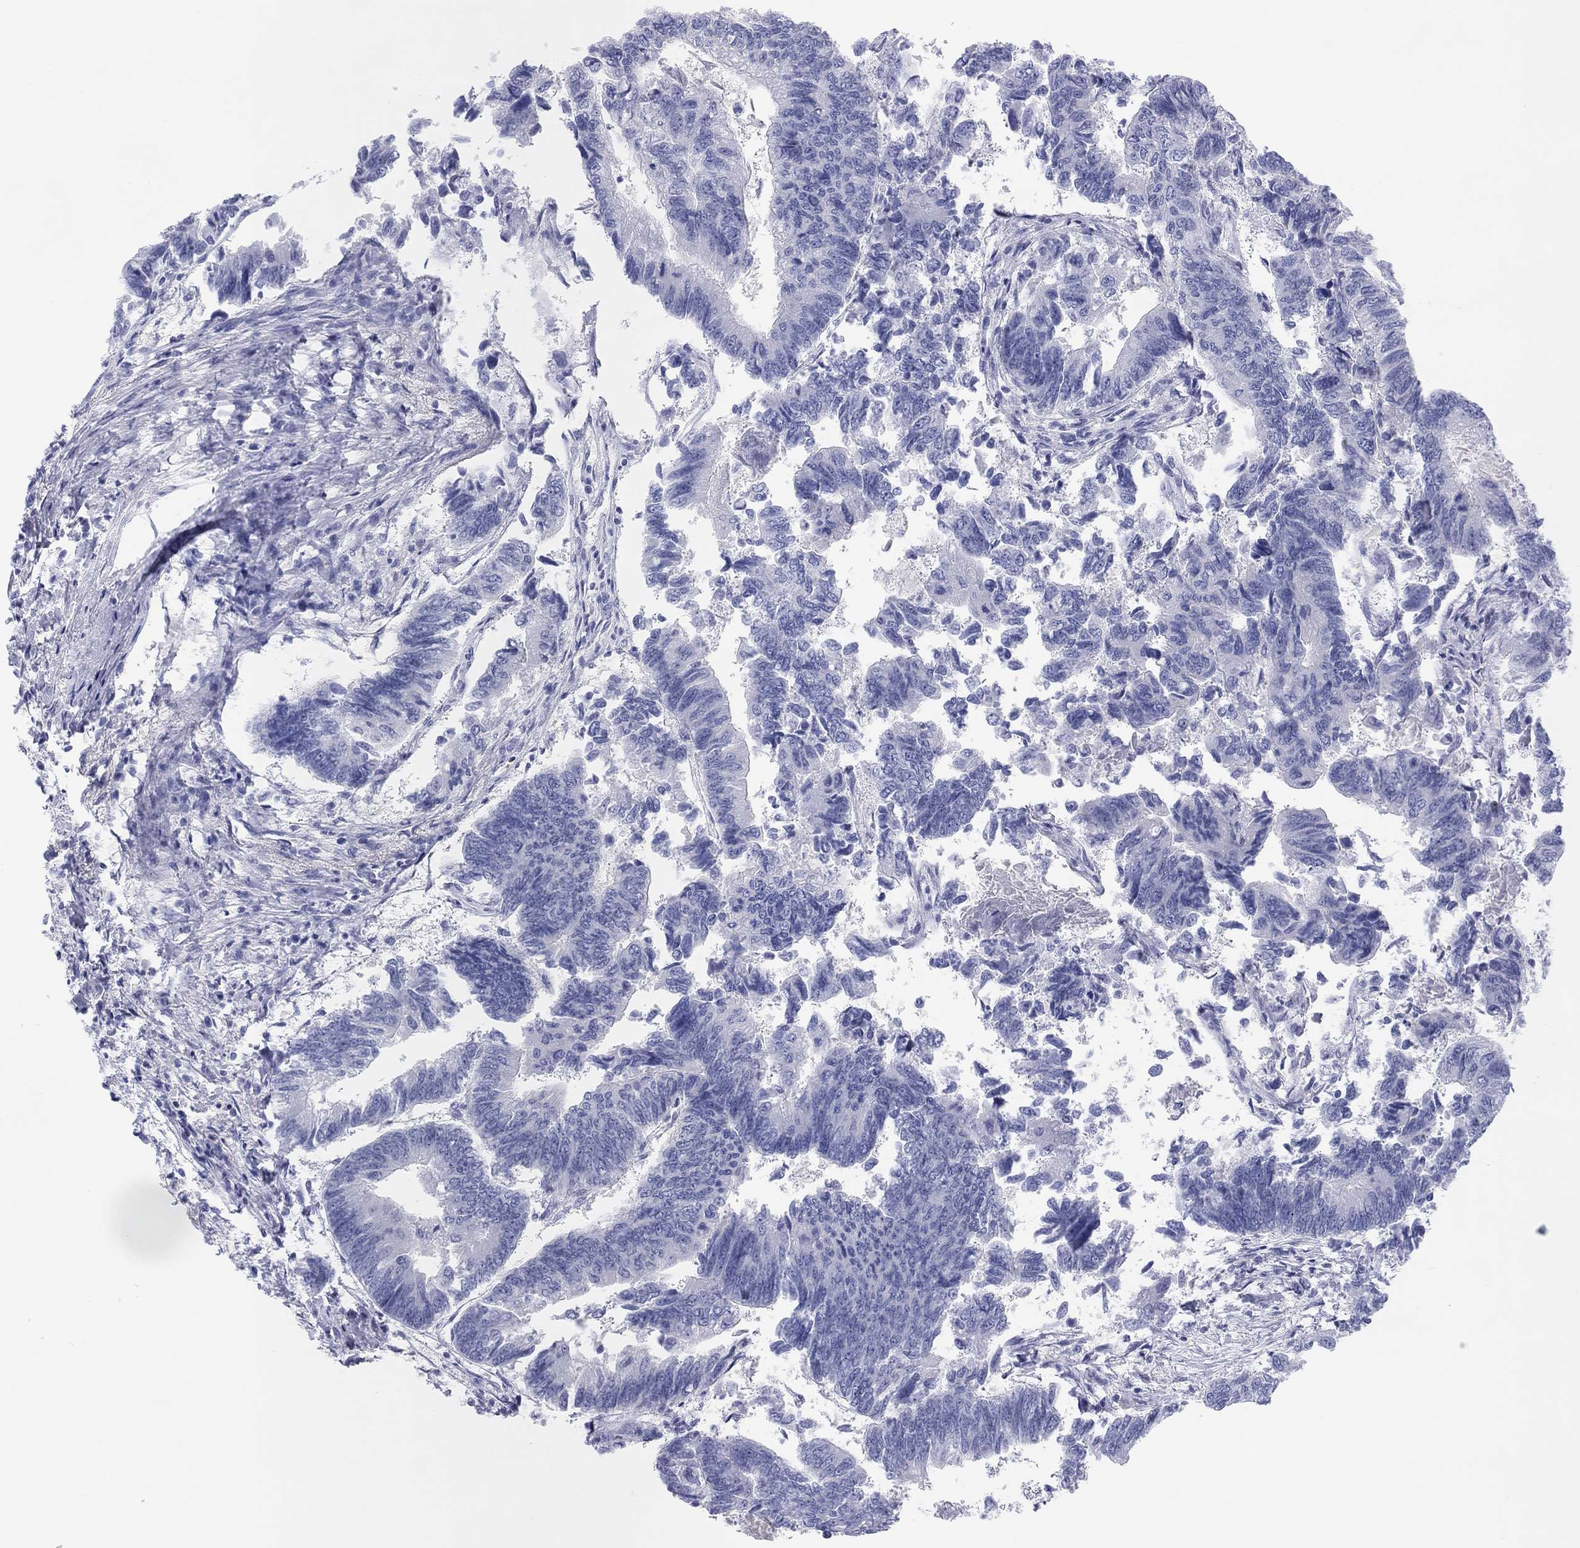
{"staining": {"intensity": "negative", "quantity": "none", "location": "none"}, "tissue": "colorectal cancer", "cell_type": "Tumor cells", "image_type": "cancer", "snomed": [{"axis": "morphology", "description": "Adenocarcinoma, NOS"}, {"axis": "topography", "description": "Colon"}], "caption": "High power microscopy histopathology image of an immunohistochemistry micrograph of colorectal adenocarcinoma, revealing no significant staining in tumor cells.", "gene": "CPNE6", "patient": {"sex": "female", "age": 65}}